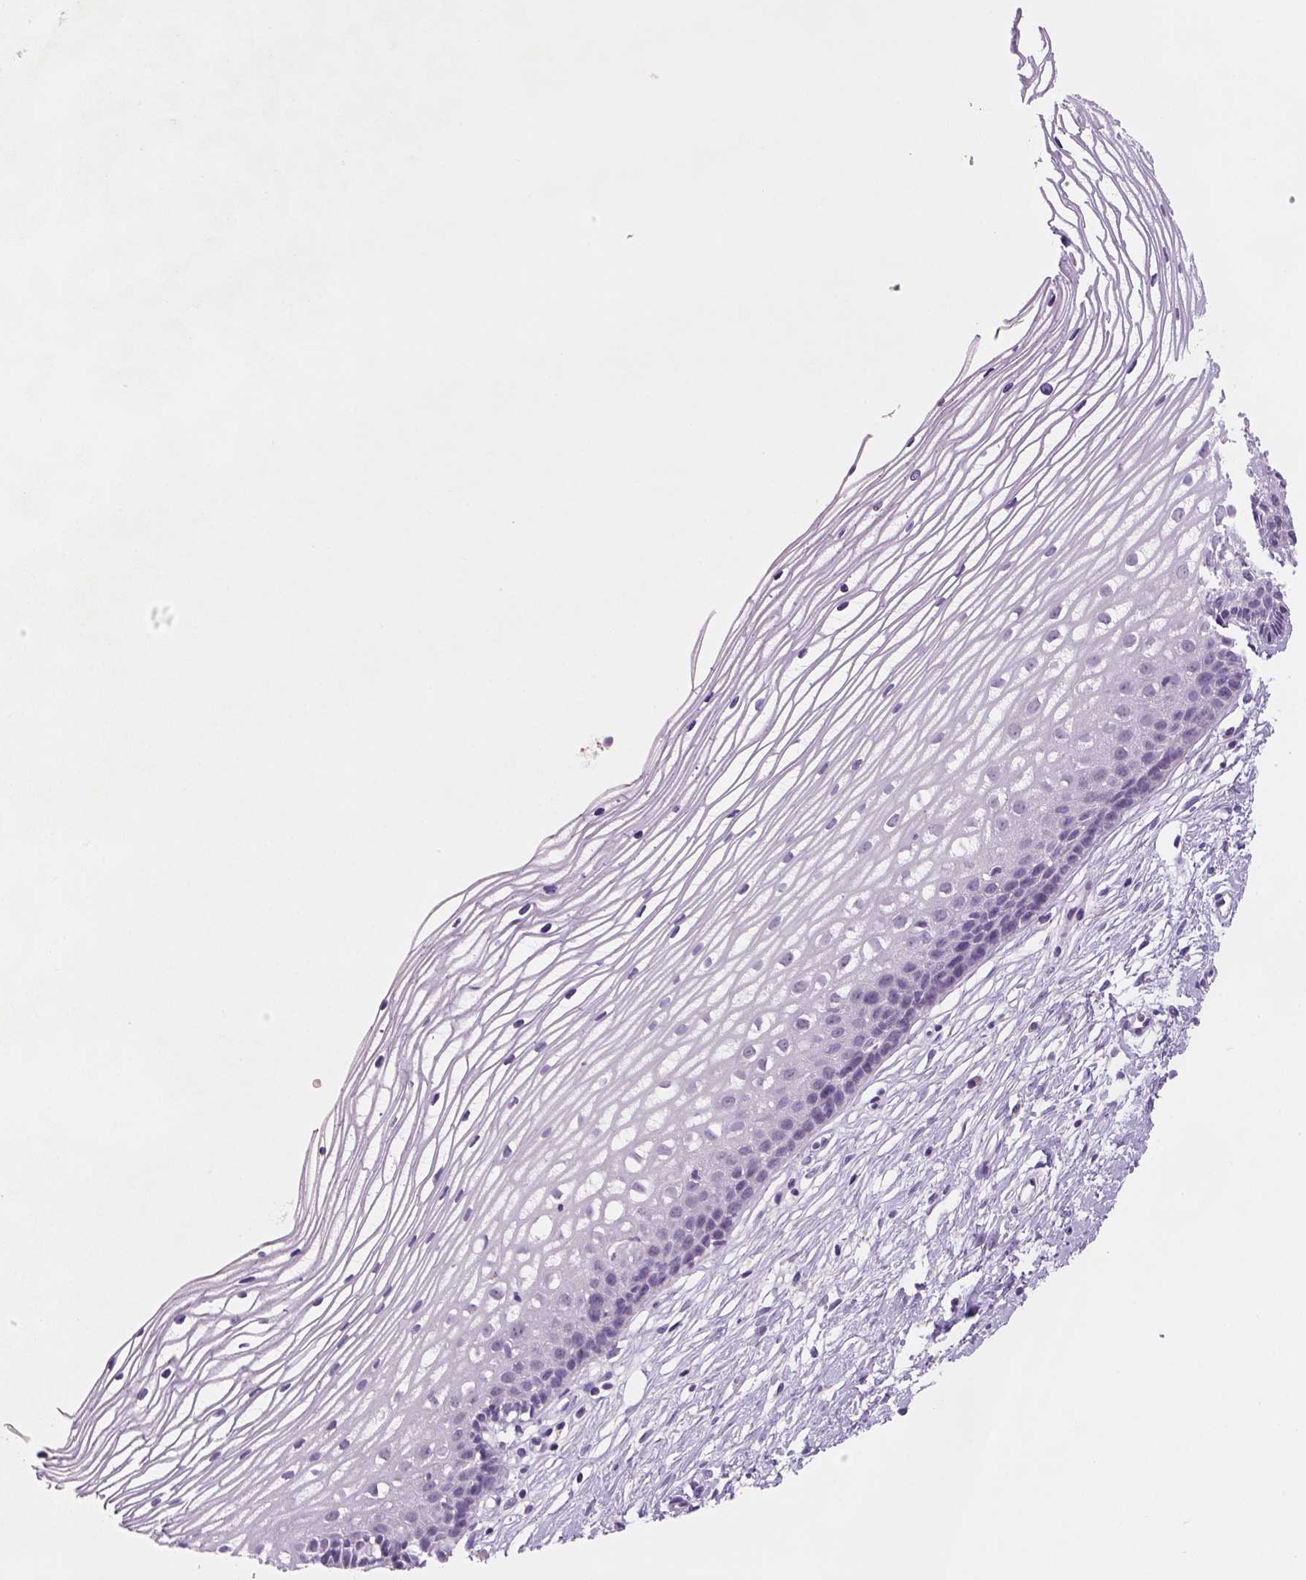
{"staining": {"intensity": "negative", "quantity": "none", "location": "none"}, "tissue": "cervix", "cell_type": "Glandular cells", "image_type": "normal", "snomed": [{"axis": "morphology", "description": "Normal tissue, NOS"}, {"axis": "topography", "description": "Cervix"}], "caption": "IHC photomicrograph of normal cervix: cervix stained with DAB displays no significant protein expression in glandular cells. (Immunohistochemistry, brightfield microscopy, high magnification).", "gene": "ZMAT4", "patient": {"sex": "female", "age": 40}}